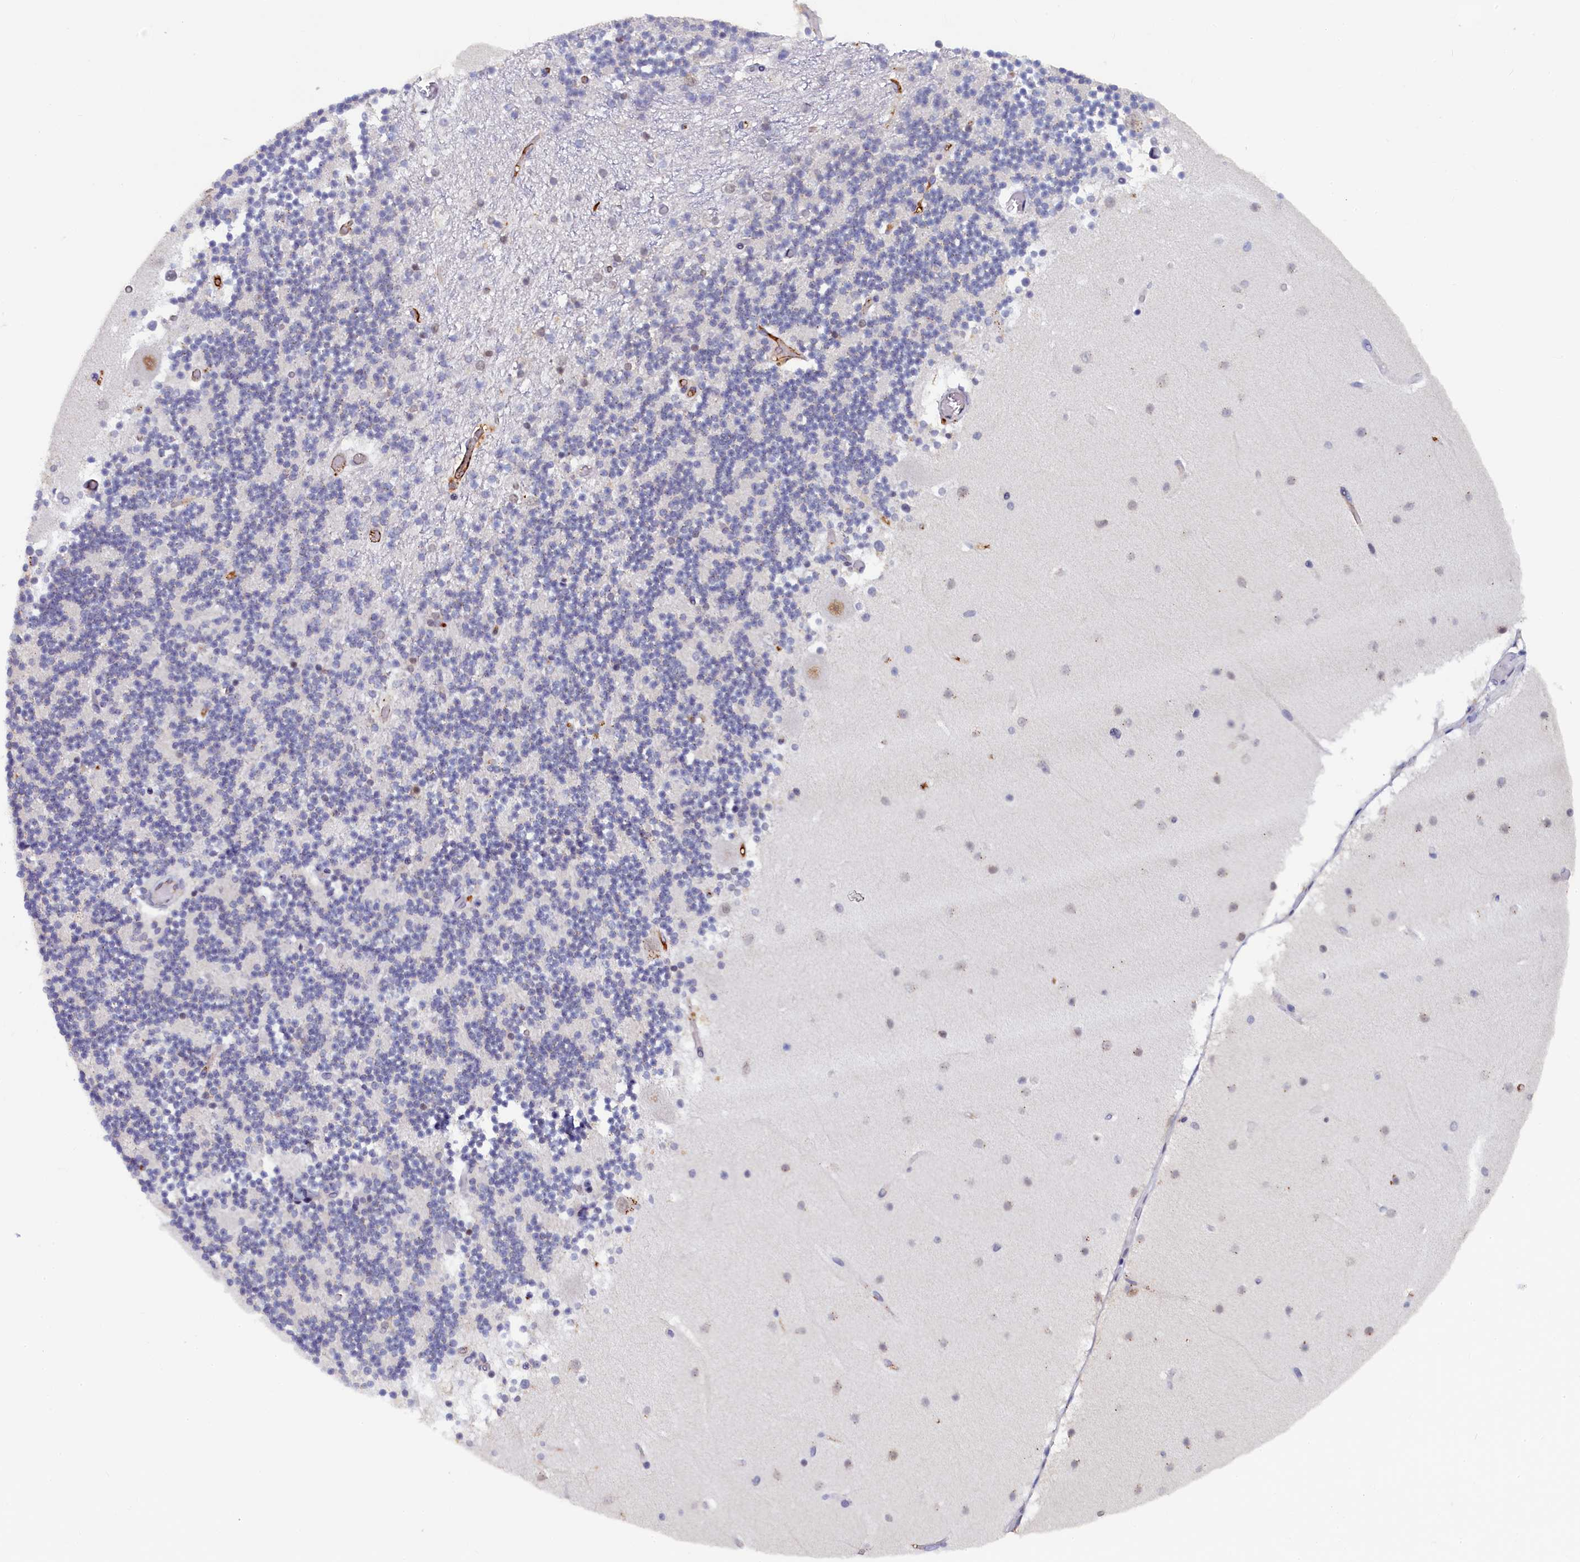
{"staining": {"intensity": "negative", "quantity": "none", "location": "none"}, "tissue": "cerebellum", "cell_type": "Cells in granular layer", "image_type": "normal", "snomed": [{"axis": "morphology", "description": "Normal tissue, NOS"}, {"axis": "topography", "description": "Cerebellum"}], "caption": "DAB immunohistochemical staining of benign human cerebellum displays no significant positivity in cells in granular layer. Nuclei are stained in blue.", "gene": "INTS14", "patient": {"sex": "female", "age": 28}}